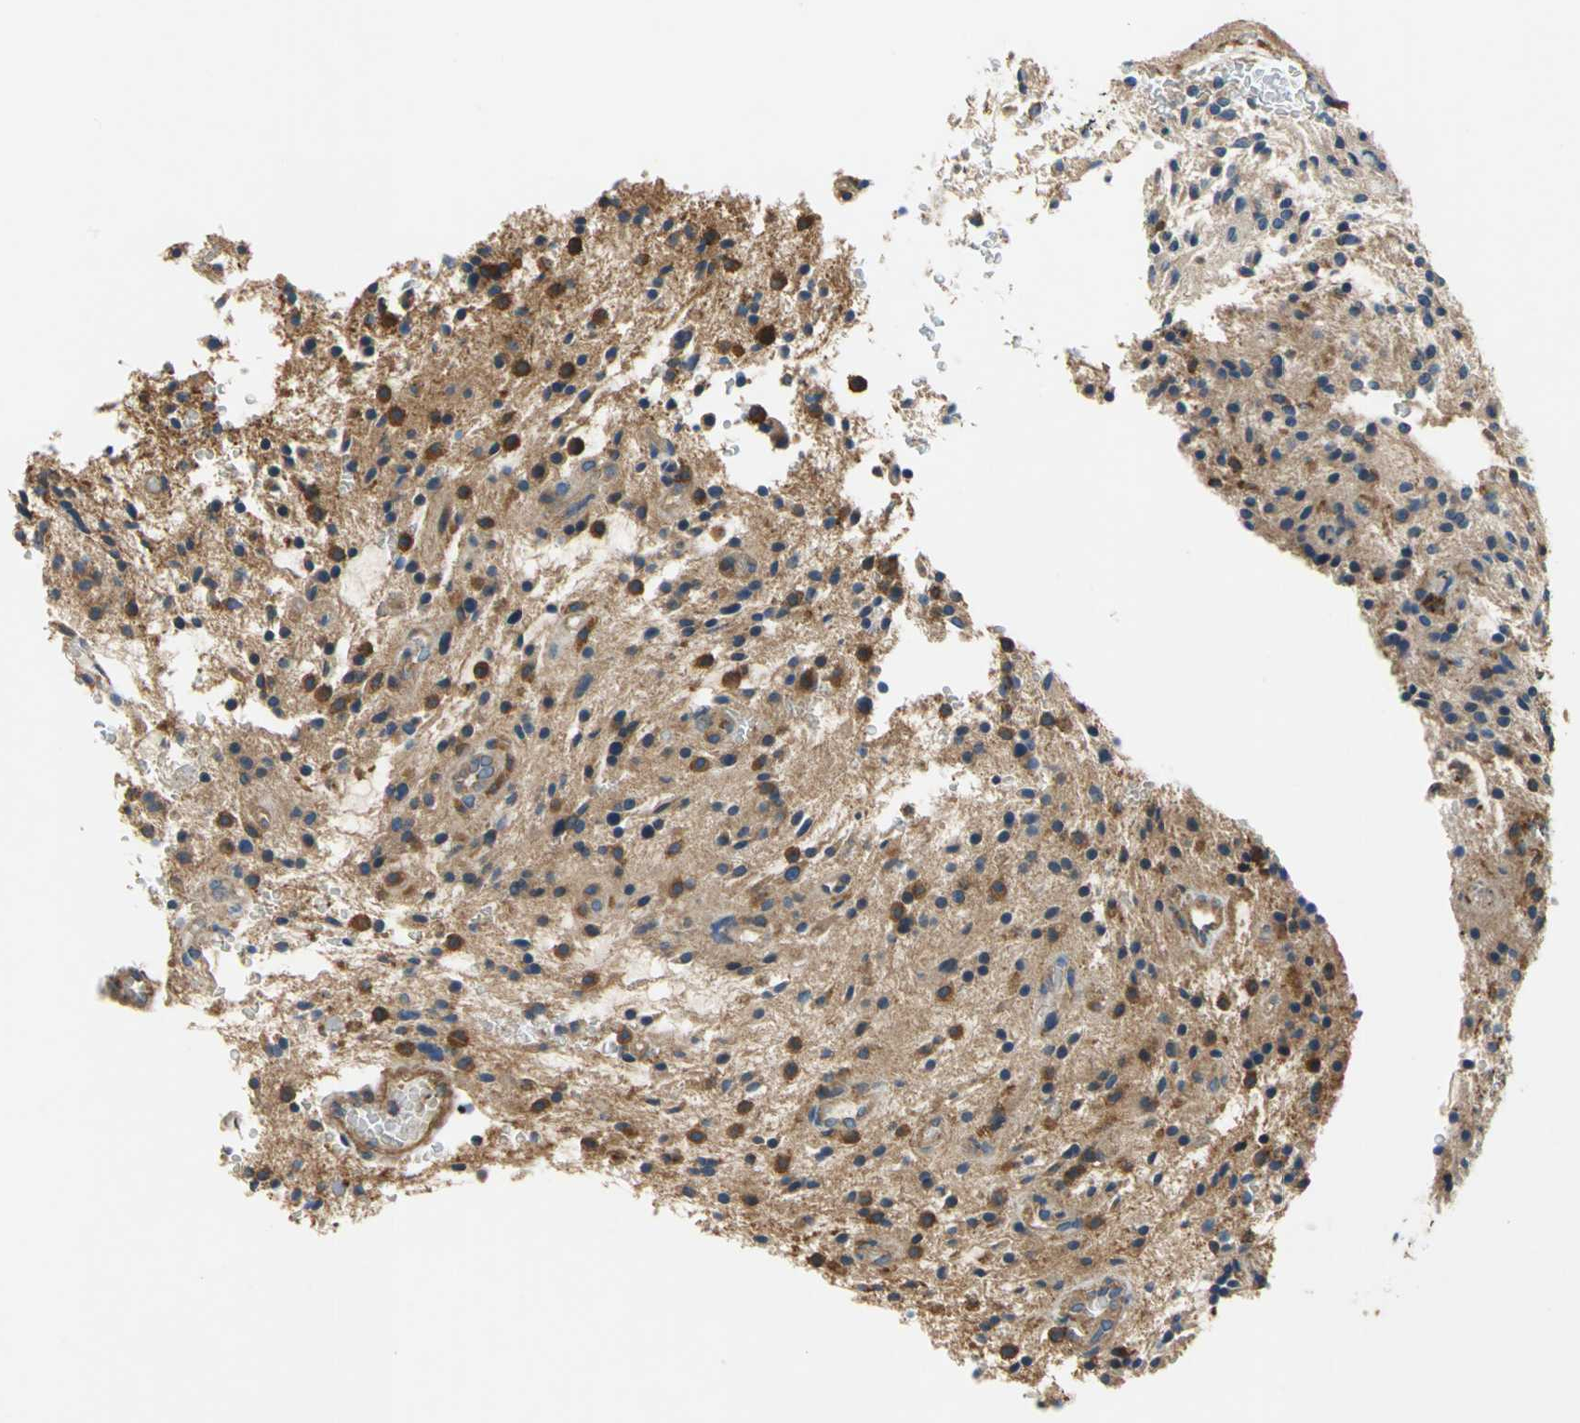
{"staining": {"intensity": "moderate", "quantity": "25%-75%", "location": "cytoplasmic/membranous"}, "tissue": "glioma", "cell_type": "Tumor cells", "image_type": "cancer", "snomed": [{"axis": "morphology", "description": "Glioma, malignant, NOS"}, {"axis": "topography", "description": "Cerebellum"}], "caption": "Tumor cells exhibit medium levels of moderate cytoplasmic/membranous expression in about 25%-75% of cells in glioma (malignant).", "gene": "DDX3Y", "patient": {"sex": "female", "age": 10}}